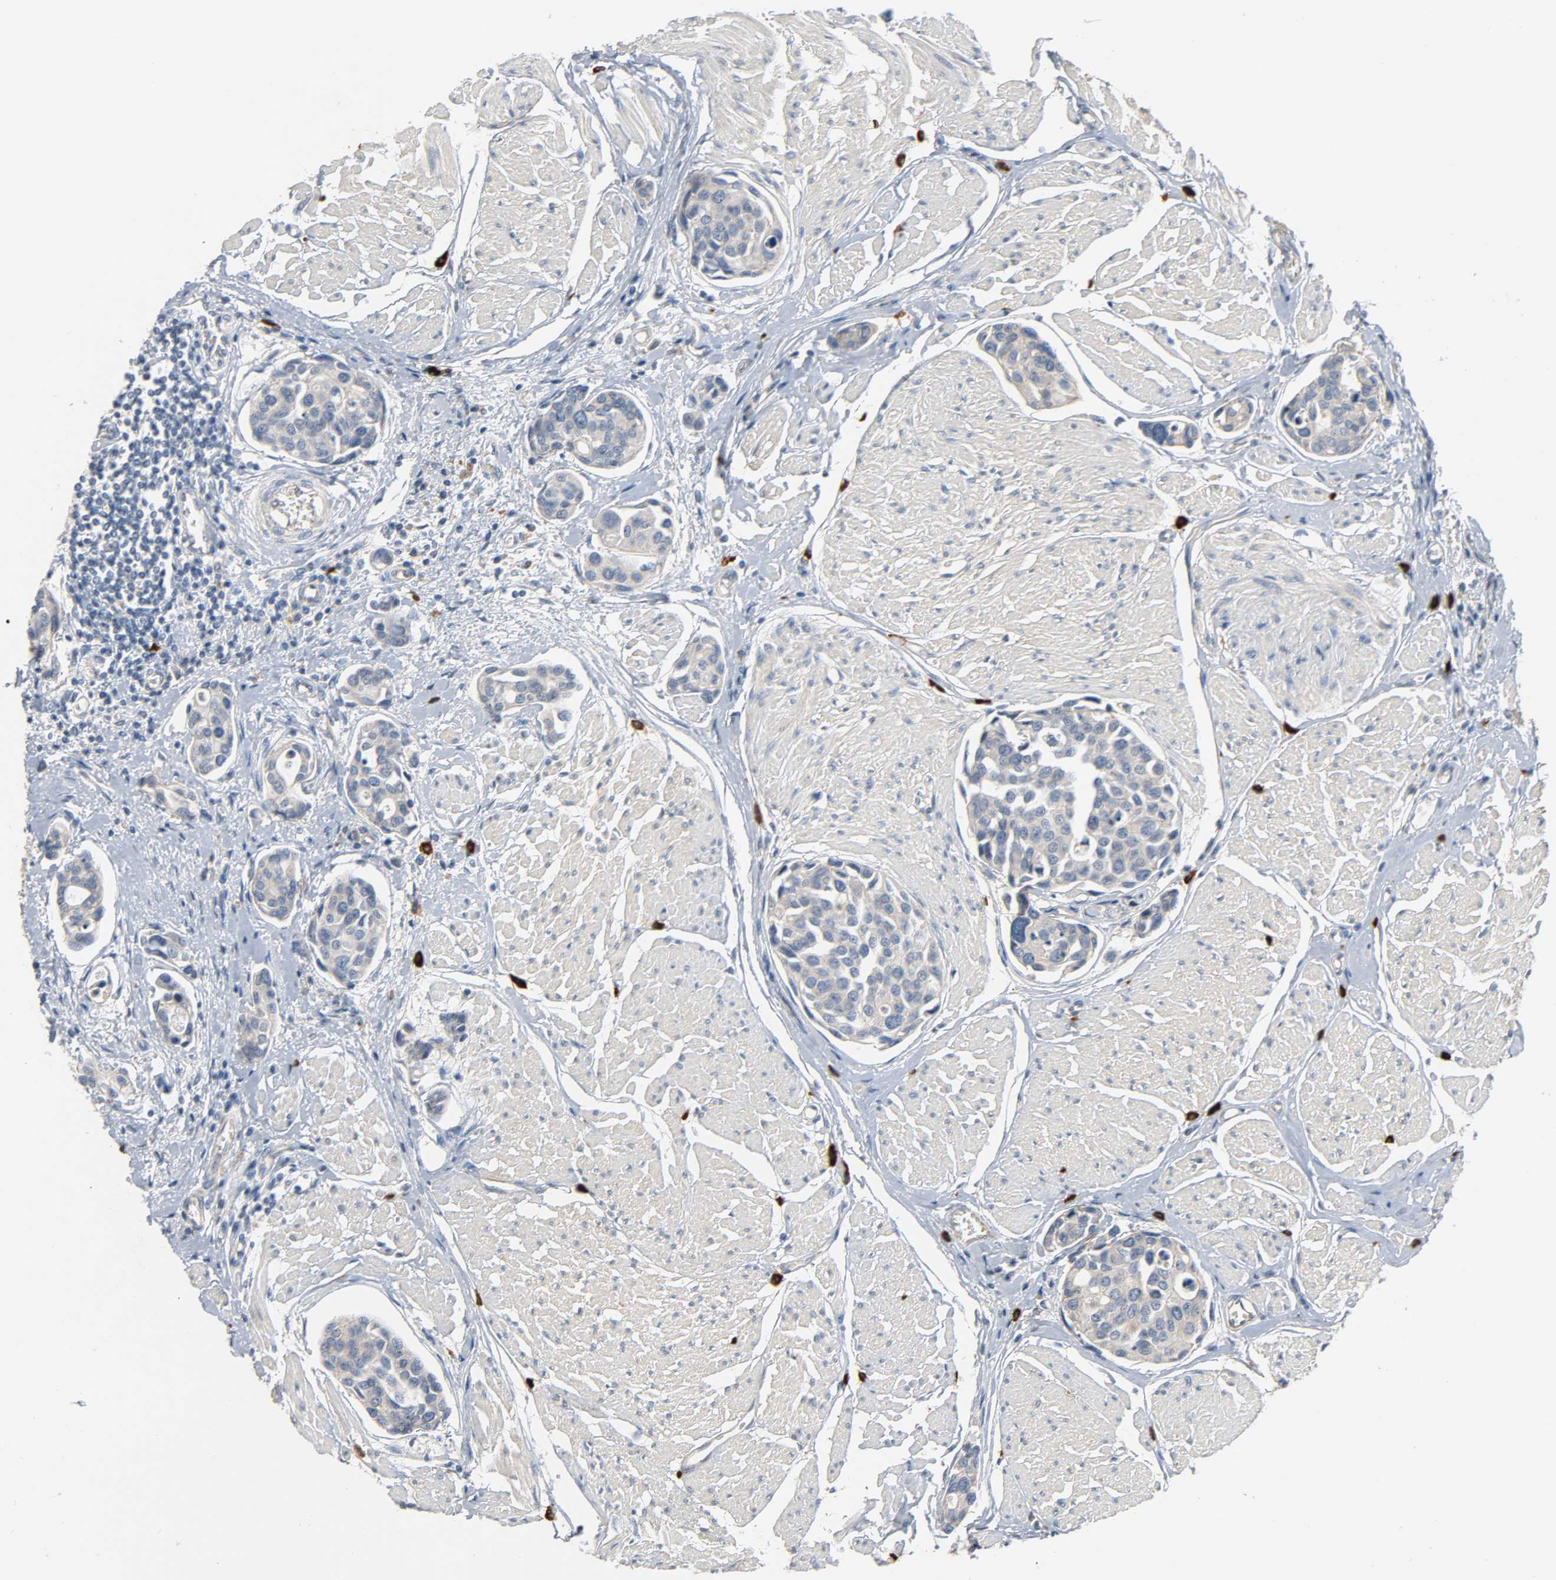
{"staining": {"intensity": "negative", "quantity": "none", "location": "none"}, "tissue": "urothelial cancer", "cell_type": "Tumor cells", "image_type": "cancer", "snomed": [{"axis": "morphology", "description": "Urothelial carcinoma, High grade"}, {"axis": "topography", "description": "Urinary bladder"}], "caption": "Immunohistochemical staining of human high-grade urothelial carcinoma shows no significant staining in tumor cells.", "gene": "LIMCH1", "patient": {"sex": "male", "age": 78}}